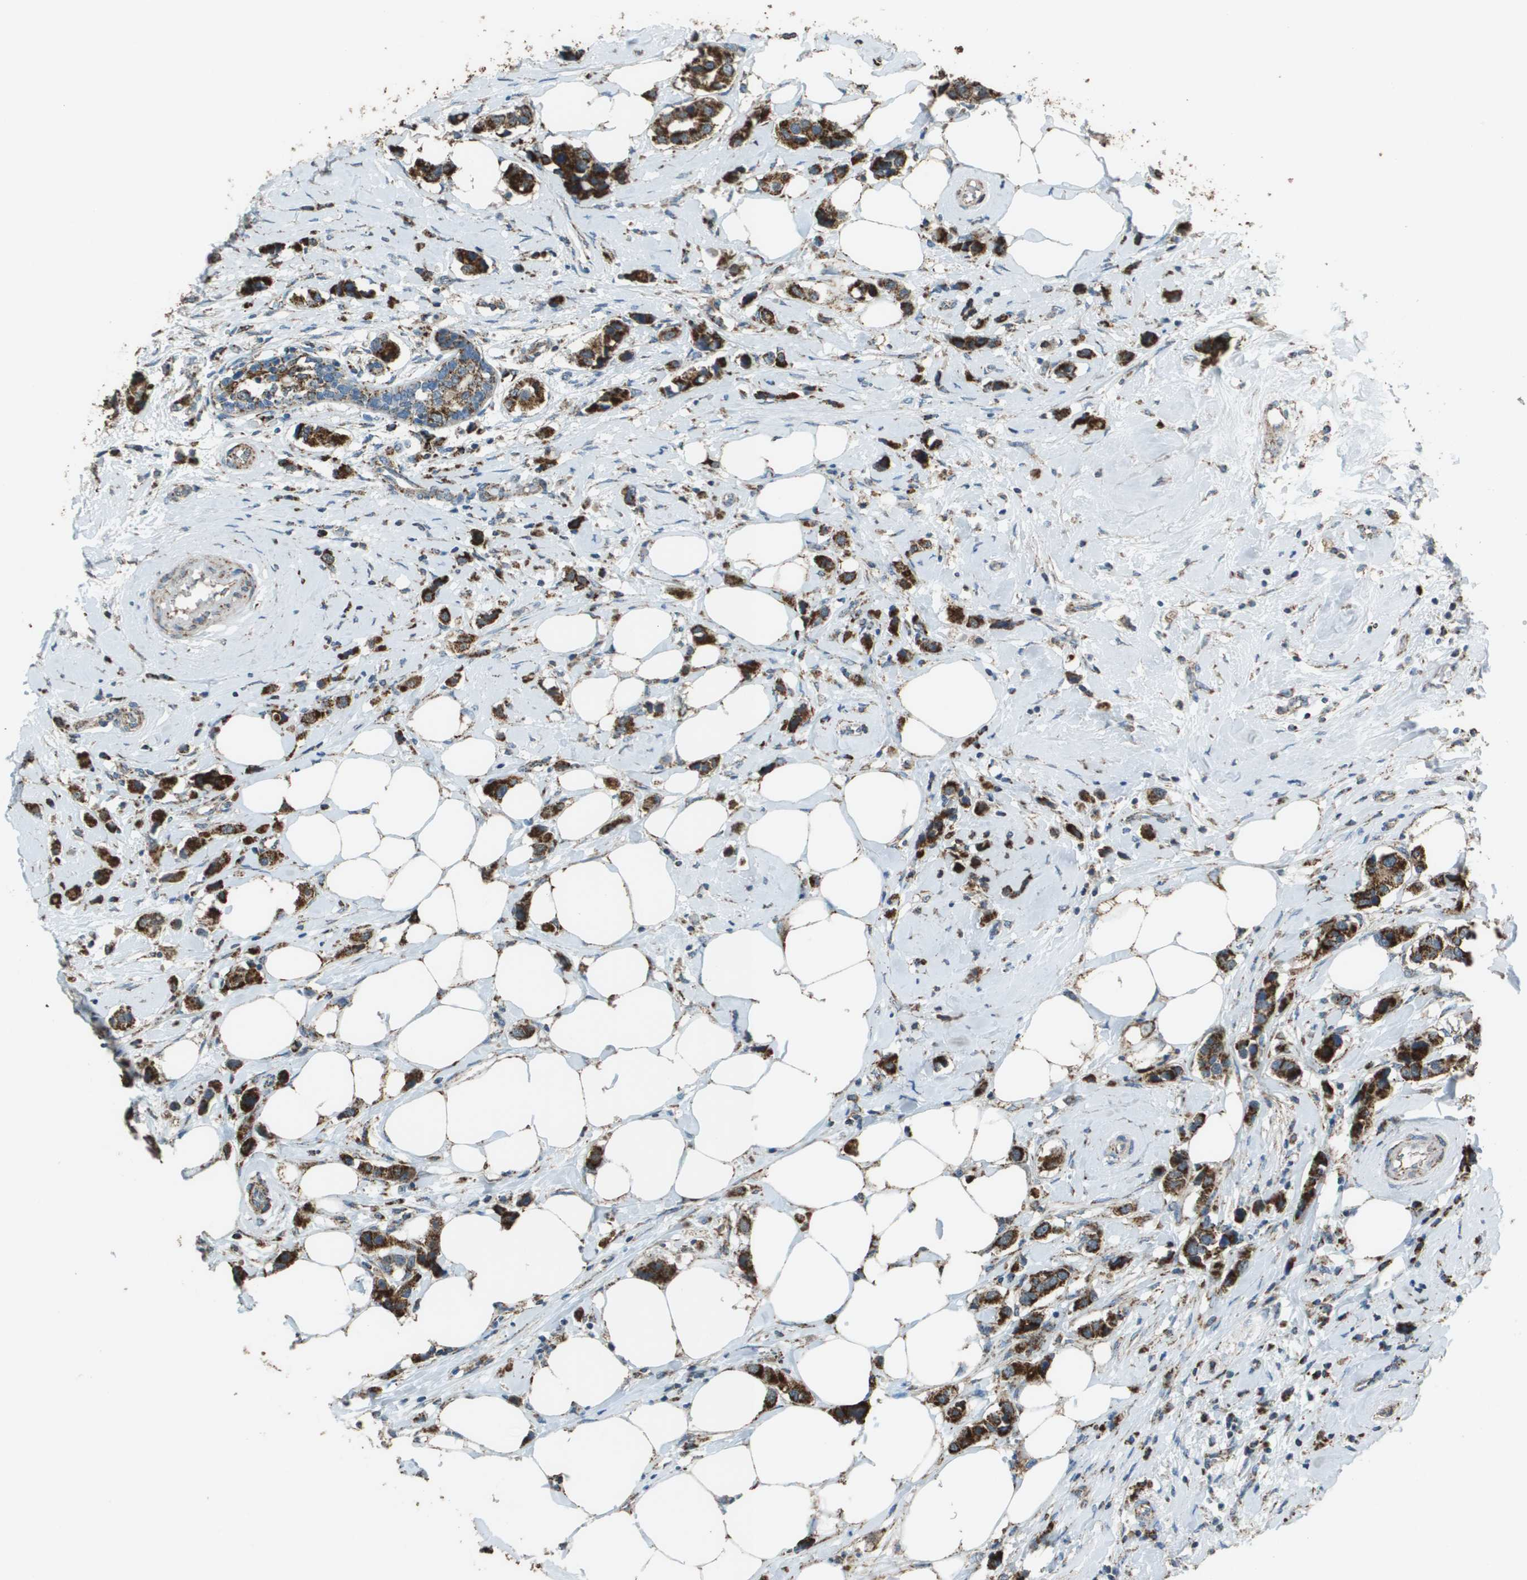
{"staining": {"intensity": "strong", "quantity": ">75%", "location": "cytoplasmic/membranous"}, "tissue": "breast cancer", "cell_type": "Tumor cells", "image_type": "cancer", "snomed": [{"axis": "morphology", "description": "Normal tissue, NOS"}, {"axis": "morphology", "description": "Duct carcinoma"}, {"axis": "topography", "description": "Breast"}], "caption": "High-magnification brightfield microscopy of breast cancer stained with DAB (3,3'-diaminobenzidine) (brown) and counterstained with hematoxylin (blue). tumor cells exhibit strong cytoplasmic/membranous staining is appreciated in approximately>75% of cells.", "gene": "FH", "patient": {"sex": "female", "age": 50}}